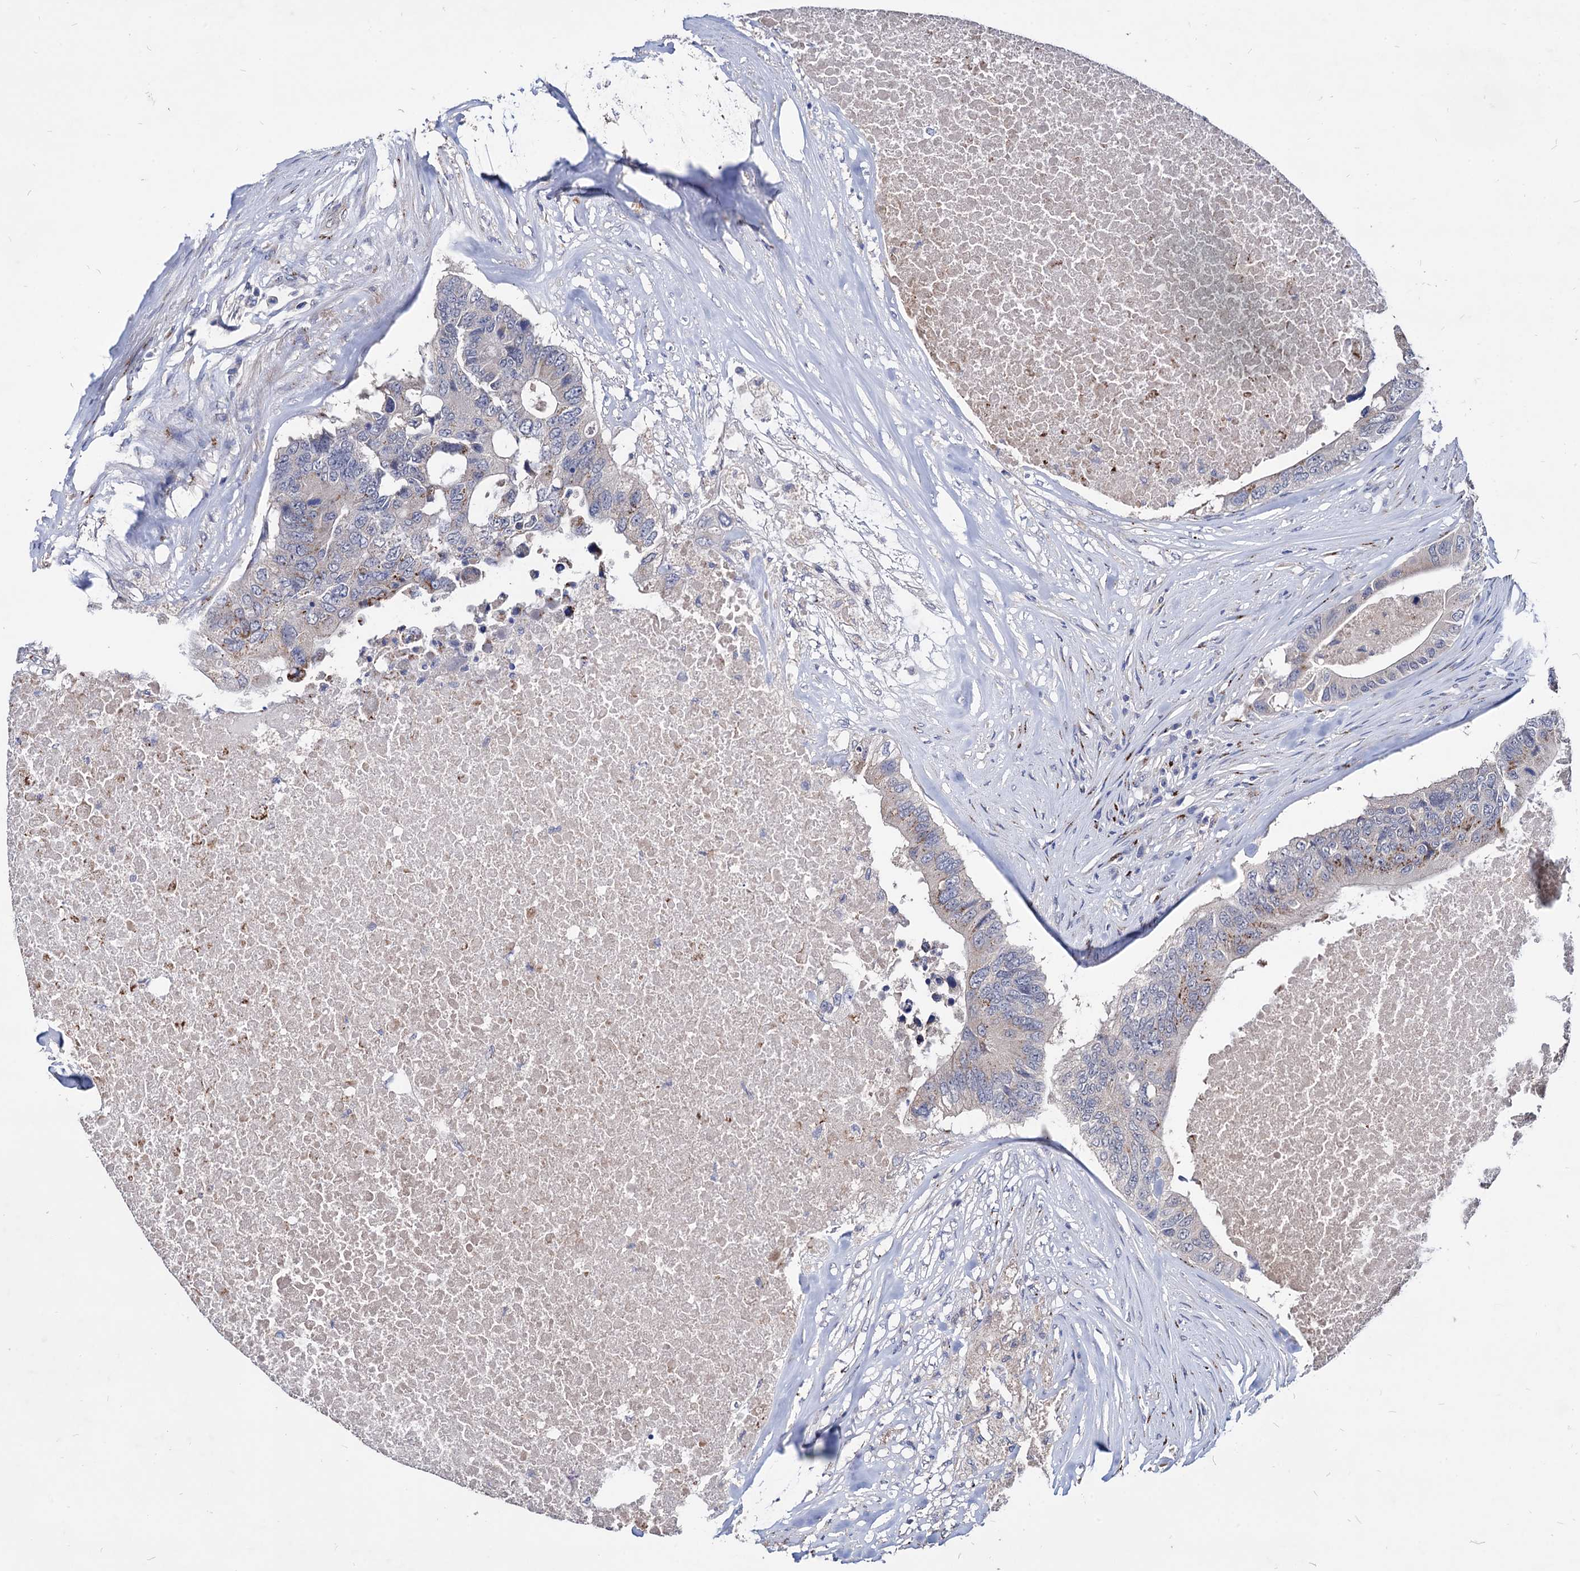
{"staining": {"intensity": "strong", "quantity": "25%-75%", "location": "cytoplasmic/membranous"}, "tissue": "colorectal cancer", "cell_type": "Tumor cells", "image_type": "cancer", "snomed": [{"axis": "morphology", "description": "Adenocarcinoma, NOS"}, {"axis": "topography", "description": "Colon"}], "caption": "A micrograph of colorectal adenocarcinoma stained for a protein exhibits strong cytoplasmic/membranous brown staining in tumor cells.", "gene": "ESD", "patient": {"sex": "male", "age": 71}}